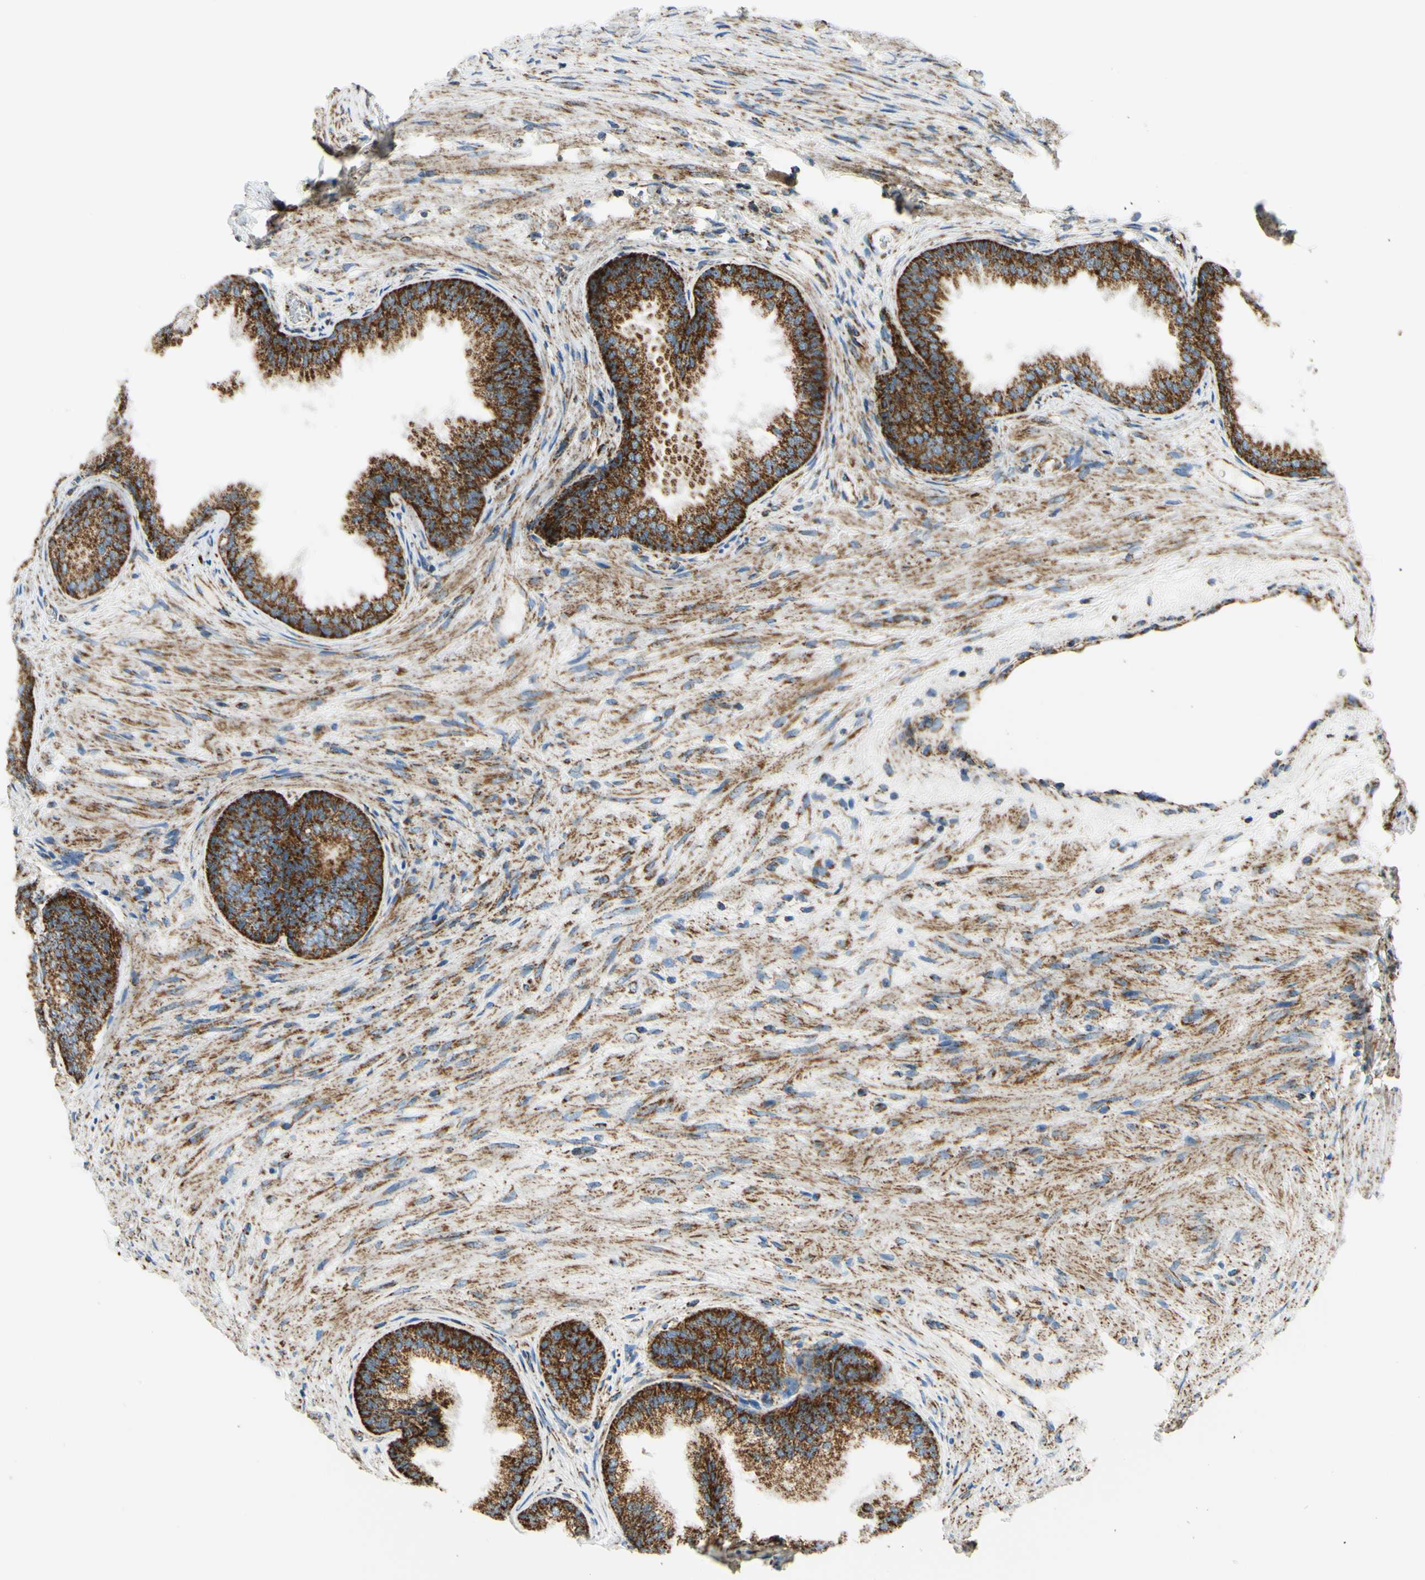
{"staining": {"intensity": "strong", "quantity": ">75%", "location": "cytoplasmic/membranous"}, "tissue": "prostate", "cell_type": "Glandular cells", "image_type": "normal", "snomed": [{"axis": "morphology", "description": "Normal tissue, NOS"}, {"axis": "topography", "description": "Prostate"}], "caption": "An image of human prostate stained for a protein exhibits strong cytoplasmic/membranous brown staining in glandular cells. Ihc stains the protein of interest in brown and the nuclei are stained blue.", "gene": "MAVS", "patient": {"sex": "male", "age": 76}}